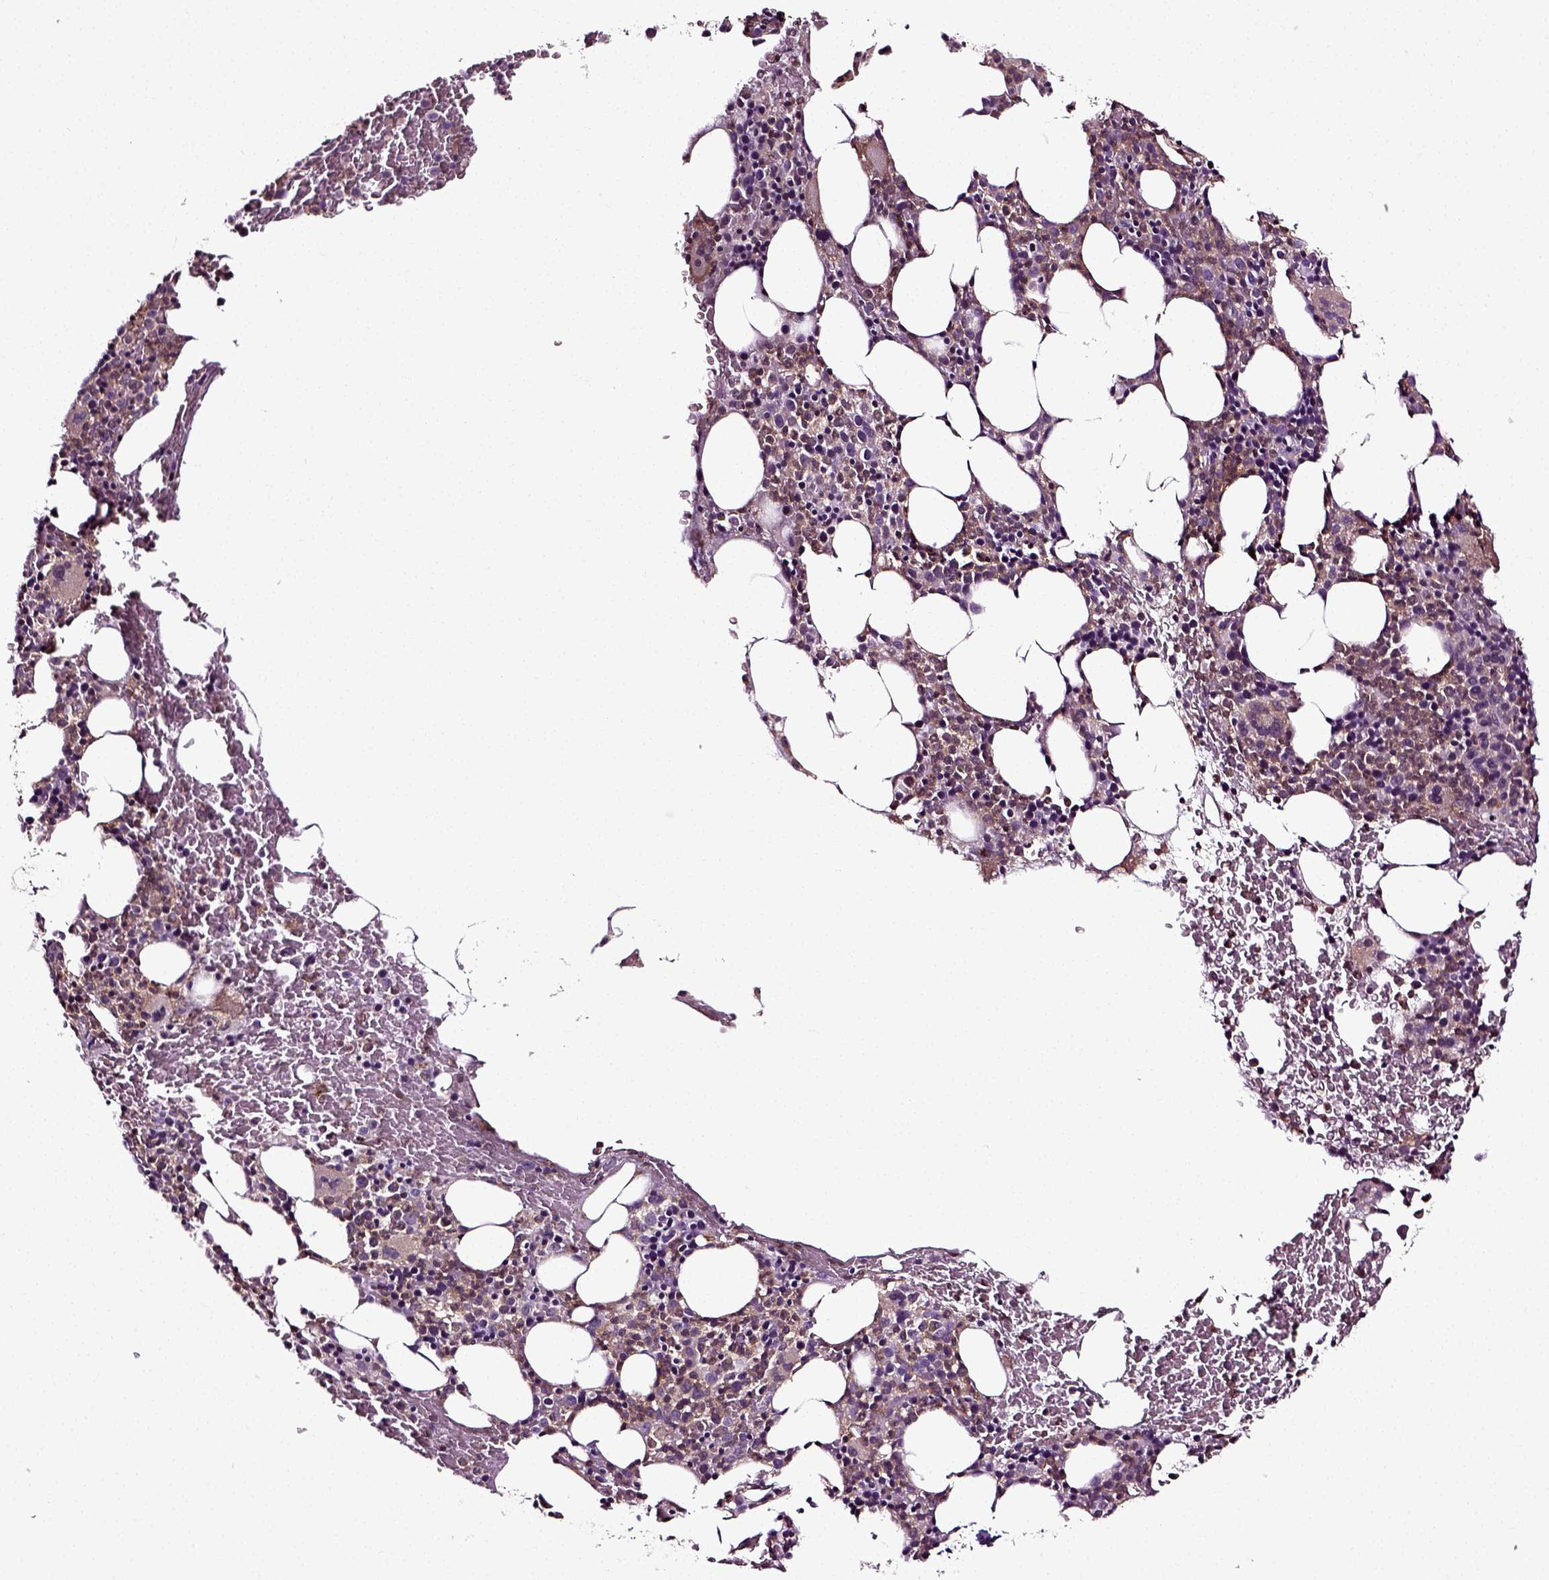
{"staining": {"intensity": "moderate", "quantity": "<25%", "location": "cytoplasmic/membranous"}, "tissue": "bone marrow", "cell_type": "Hematopoietic cells", "image_type": "normal", "snomed": [{"axis": "morphology", "description": "Normal tissue, NOS"}, {"axis": "topography", "description": "Bone marrow"}], "caption": "Benign bone marrow displays moderate cytoplasmic/membranous staining in approximately <25% of hematopoietic cells, visualized by immunohistochemistry. (Stains: DAB in brown, nuclei in blue, Microscopy: brightfield microscopy at high magnification).", "gene": "RHOF", "patient": {"sex": "male", "age": 72}}